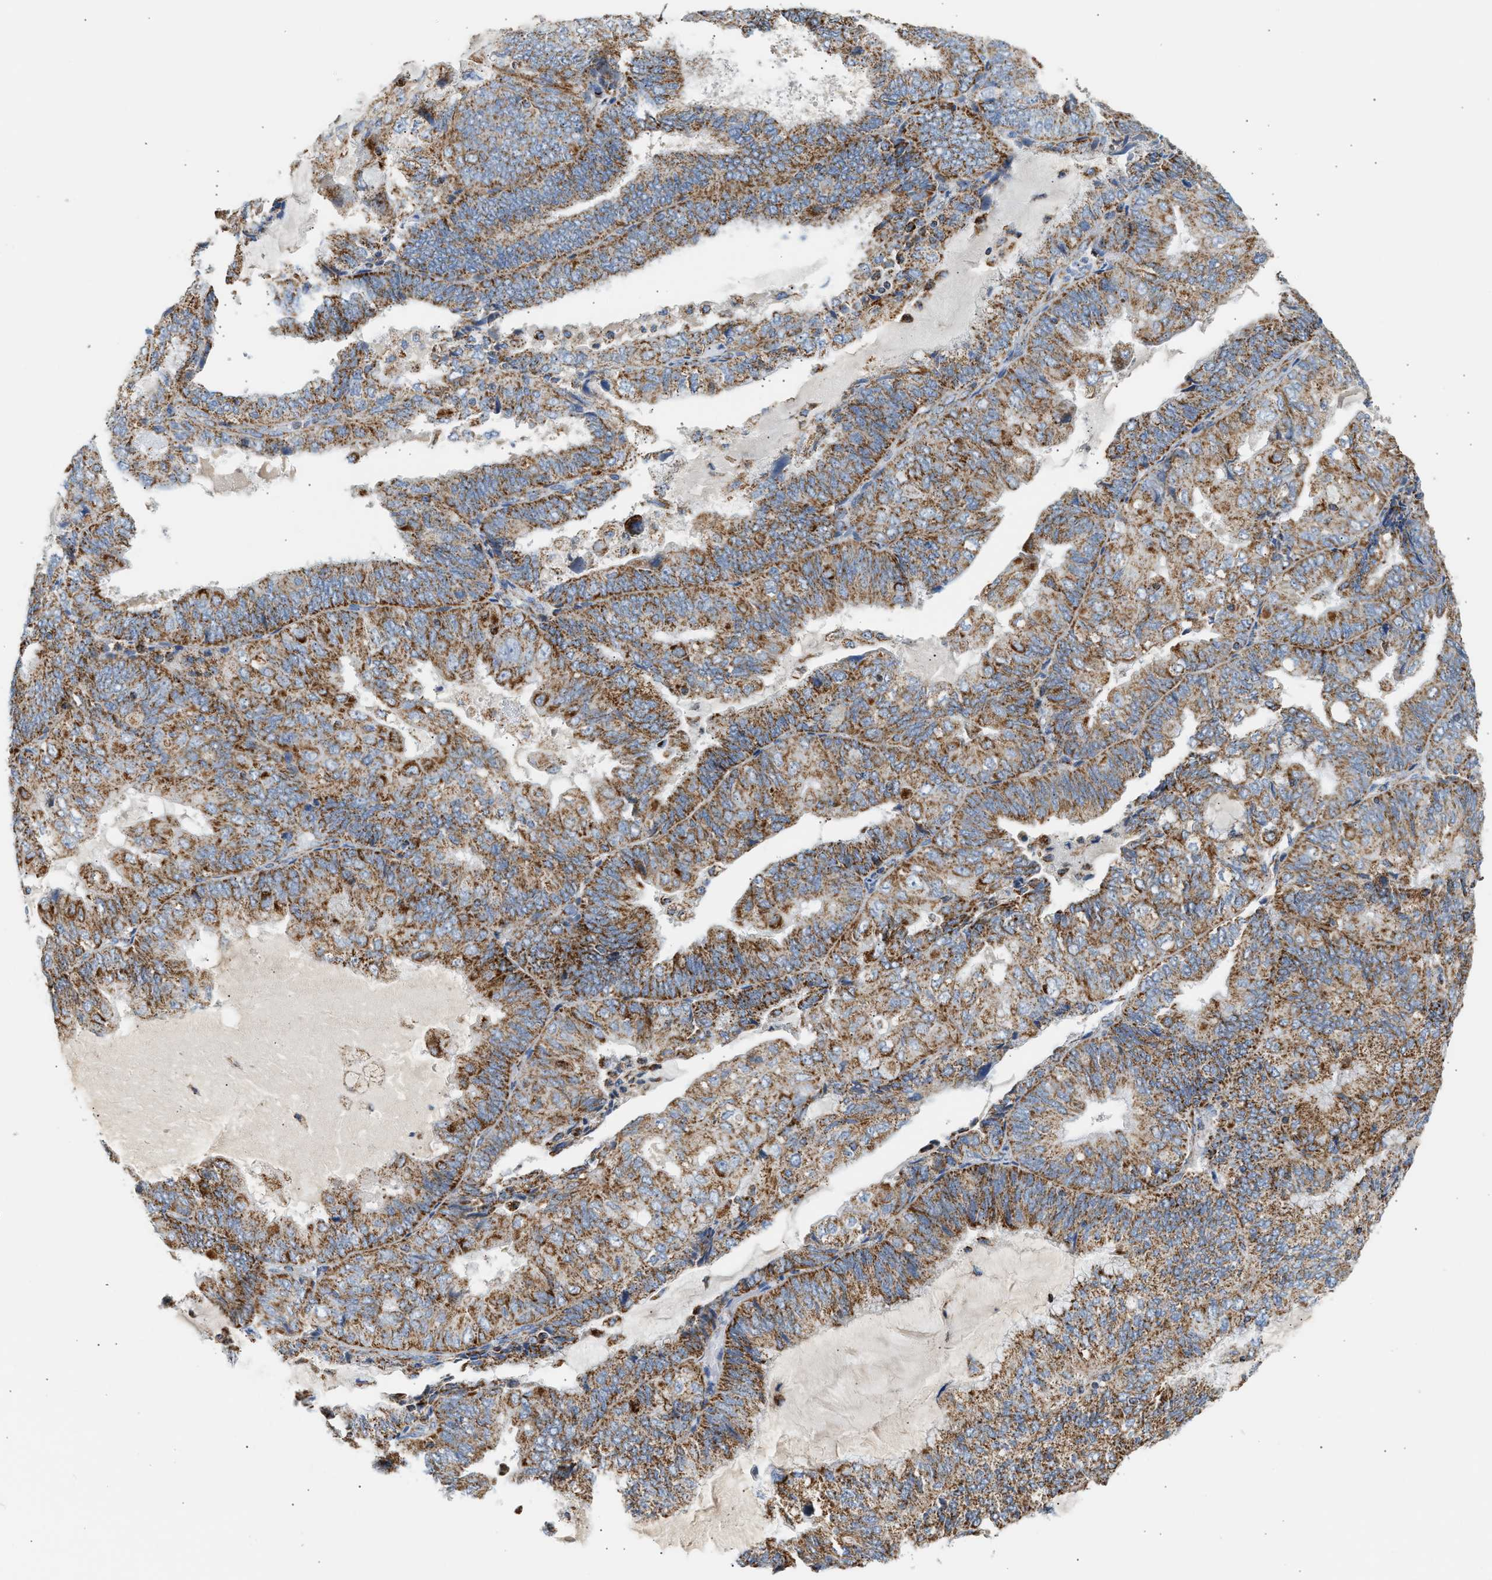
{"staining": {"intensity": "moderate", "quantity": ">75%", "location": "cytoplasmic/membranous"}, "tissue": "endometrial cancer", "cell_type": "Tumor cells", "image_type": "cancer", "snomed": [{"axis": "morphology", "description": "Adenocarcinoma, NOS"}, {"axis": "topography", "description": "Endometrium"}], "caption": "Approximately >75% of tumor cells in endometrial adenocarcinoma demonstrate moderate cytoplasmic/membranous protein positivity as visualized by brown immunohistochemical staining.", "gene": "OGDH", "patient": {"sex": "female", "age": 81}}